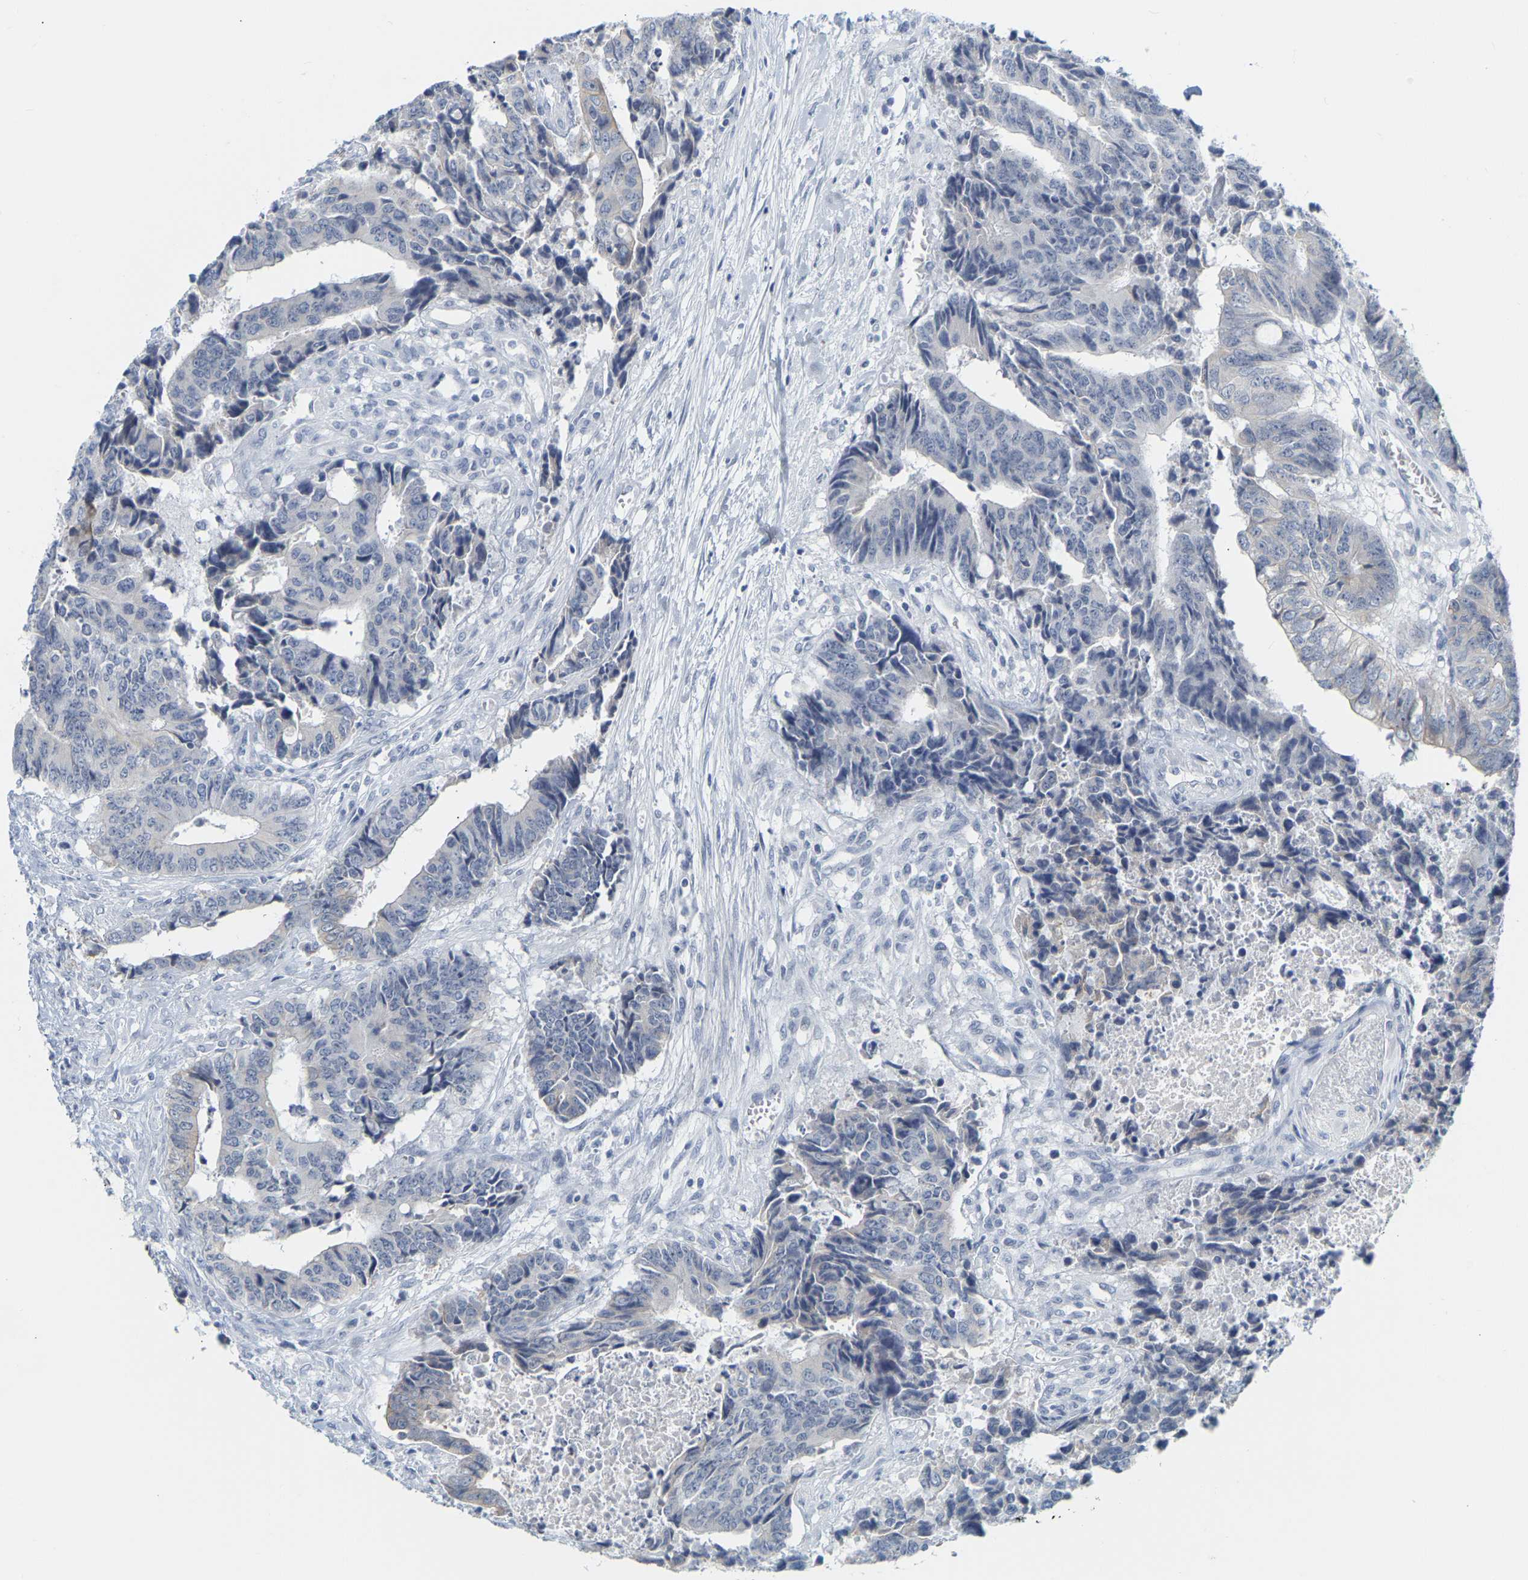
{"staining": {"intensity": "negative", "quantity": "none", "location": "none"}, "tissue": "colorectal cancer", "cell_type": "Tumor cells", "image_type": "cancer", "snomed": [{"axis": "morphology", "description": "Adenocarcinoma, NOS"}, {"axis": "topography", "description": "Rectum"}], "caption": "Tumor cells show no significant staining in colorectal cancer.", "gene": "KRT76", "patient": {"sex": "male", "age": 84}}